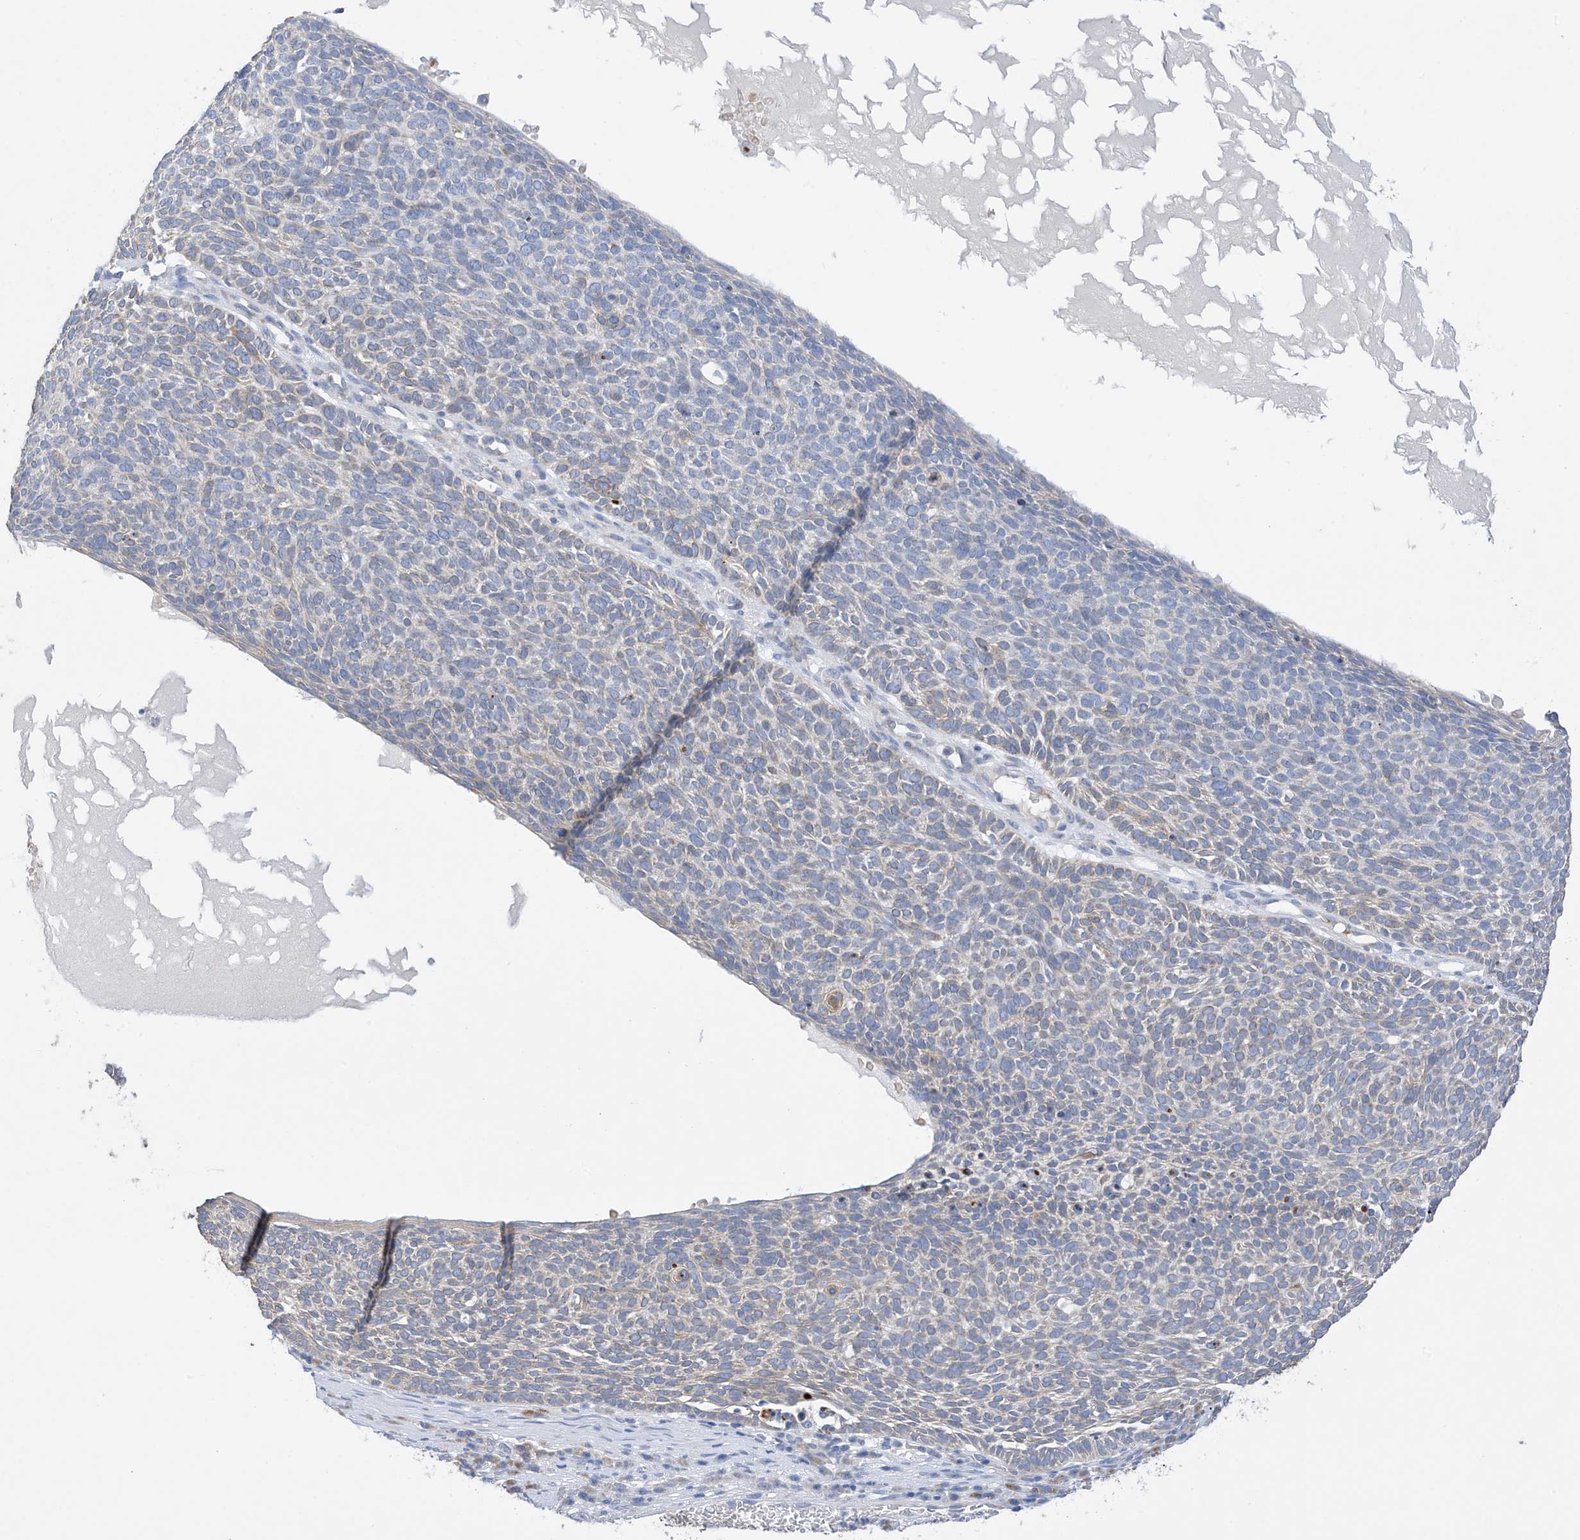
{"staining": {"intensity": "negative", "quantity": "none", "location": "none"}, "tissue": "skin cancer", "cell_type": "Tumor cells", "image_type": "cancer", "snomed": [{"axis": "morphology", "description": "Squamous cell carcinoma, NOS"}, {"axis": "topography", "description": "Skin"}], "caption": "This is an IHC image of skin squamous cell carcinoma. There is no expression in tumor cells.", "gene": "PLK4", "patient": {"sex": "female", "age": 90}}